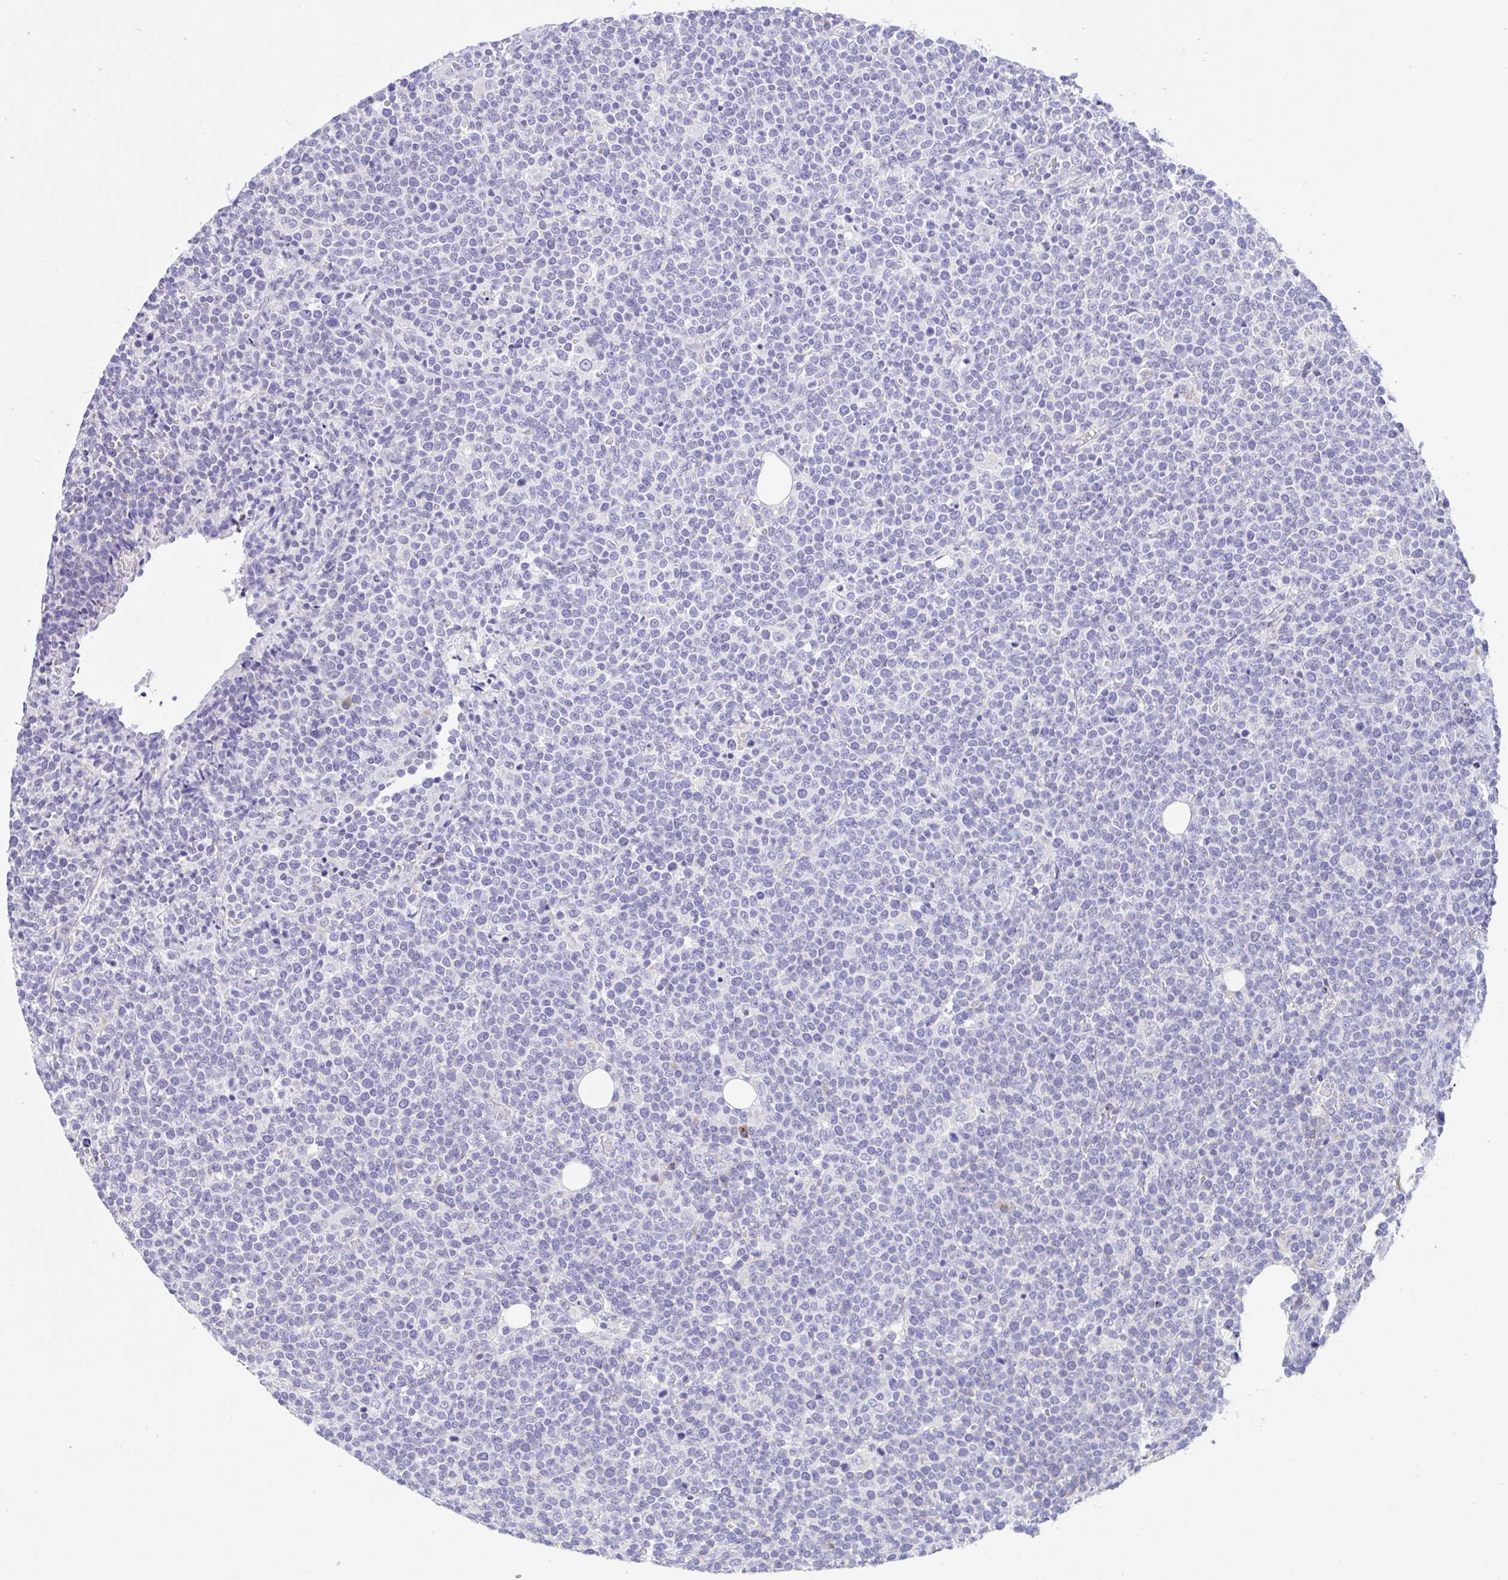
{"staining": {"intensity": "negative", "quantity": "none", "location": "none"}, "tissue": "lymphoma", "cell_type": "Tumor cells", "image_type": "cancer", "snomed": [{"axis": "morphology", "description": "Malignant lymphoma, non-Hodgkin's type, High grade"}, {"axis": "topography", "description": "Lymph node"}], "caption": "Histopathology image shows no protein positivity in tumor cells of high-grade malignant lymphoma, non-Hodgkin's type tissue. Nuclei are stained in blue.", "gene": "FBXL20", "patient": {"sex": "male", "age": 61}}